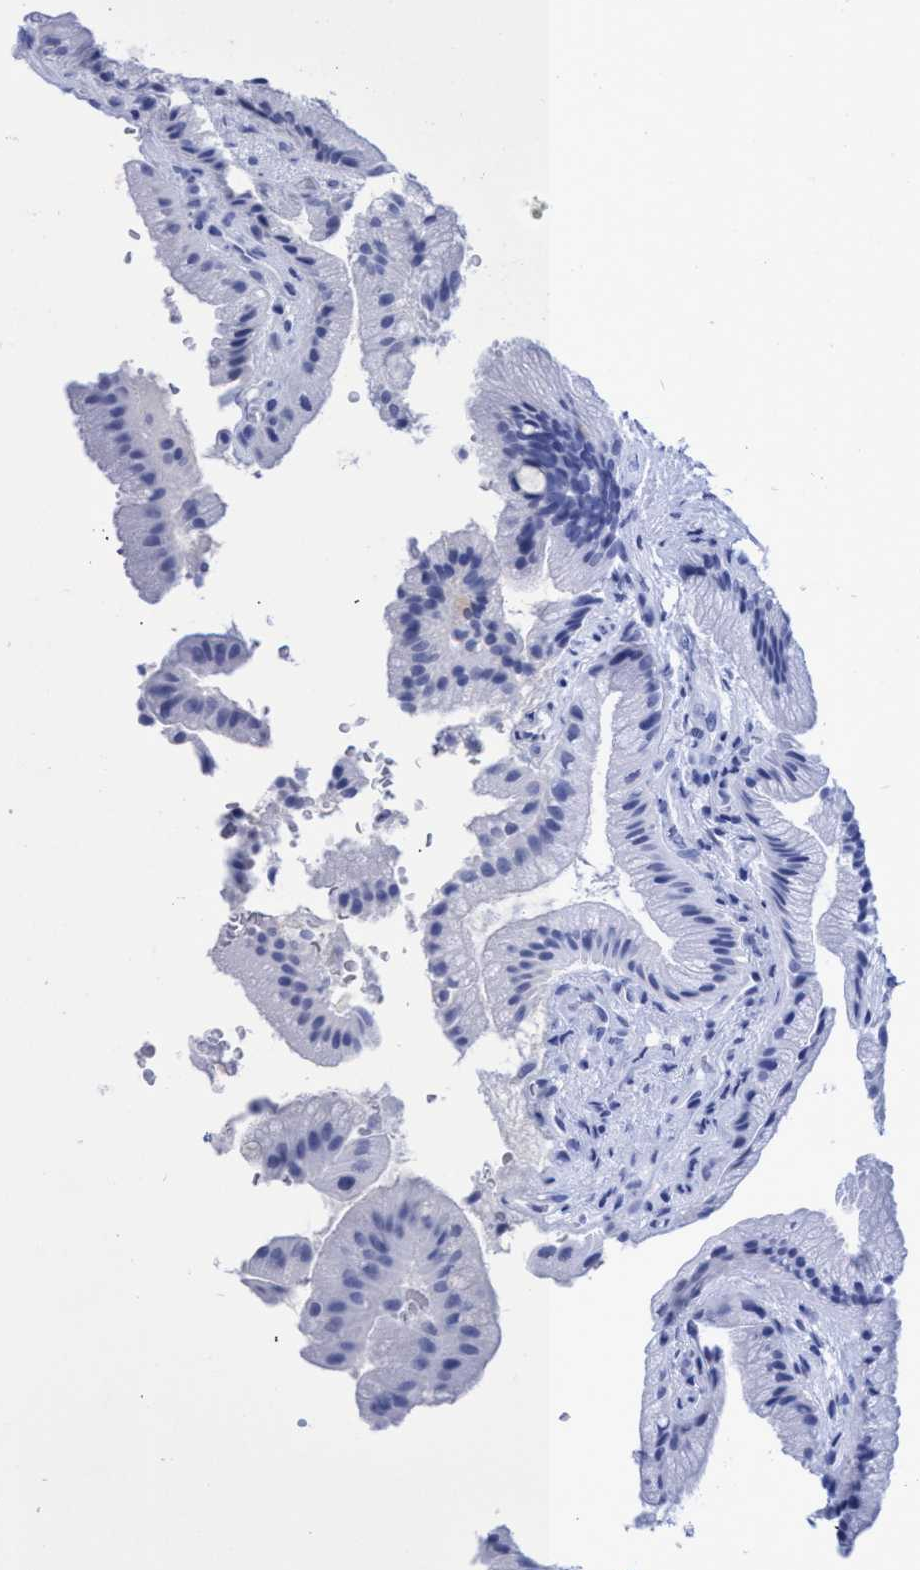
{"staining": {"intensity": "negative", "quantity": "none", "location": "none"}, "tissue": "gallbladder", "cell_type": "Glandular cells", "image_type": "normal", "snomed": [{"axis": "morphology", "description": "Normal tissue, NOS"}, {"axis": "topography", "description": "Gallbladder"}], "caption": "A high-resolution histopathology image shows immunohistochemistry (IHC) staining of benign gallbladder, which displays no significant staining in glandular cells.", "gene": "INSL6", "patient": {"sex": "male", "age": 49}}